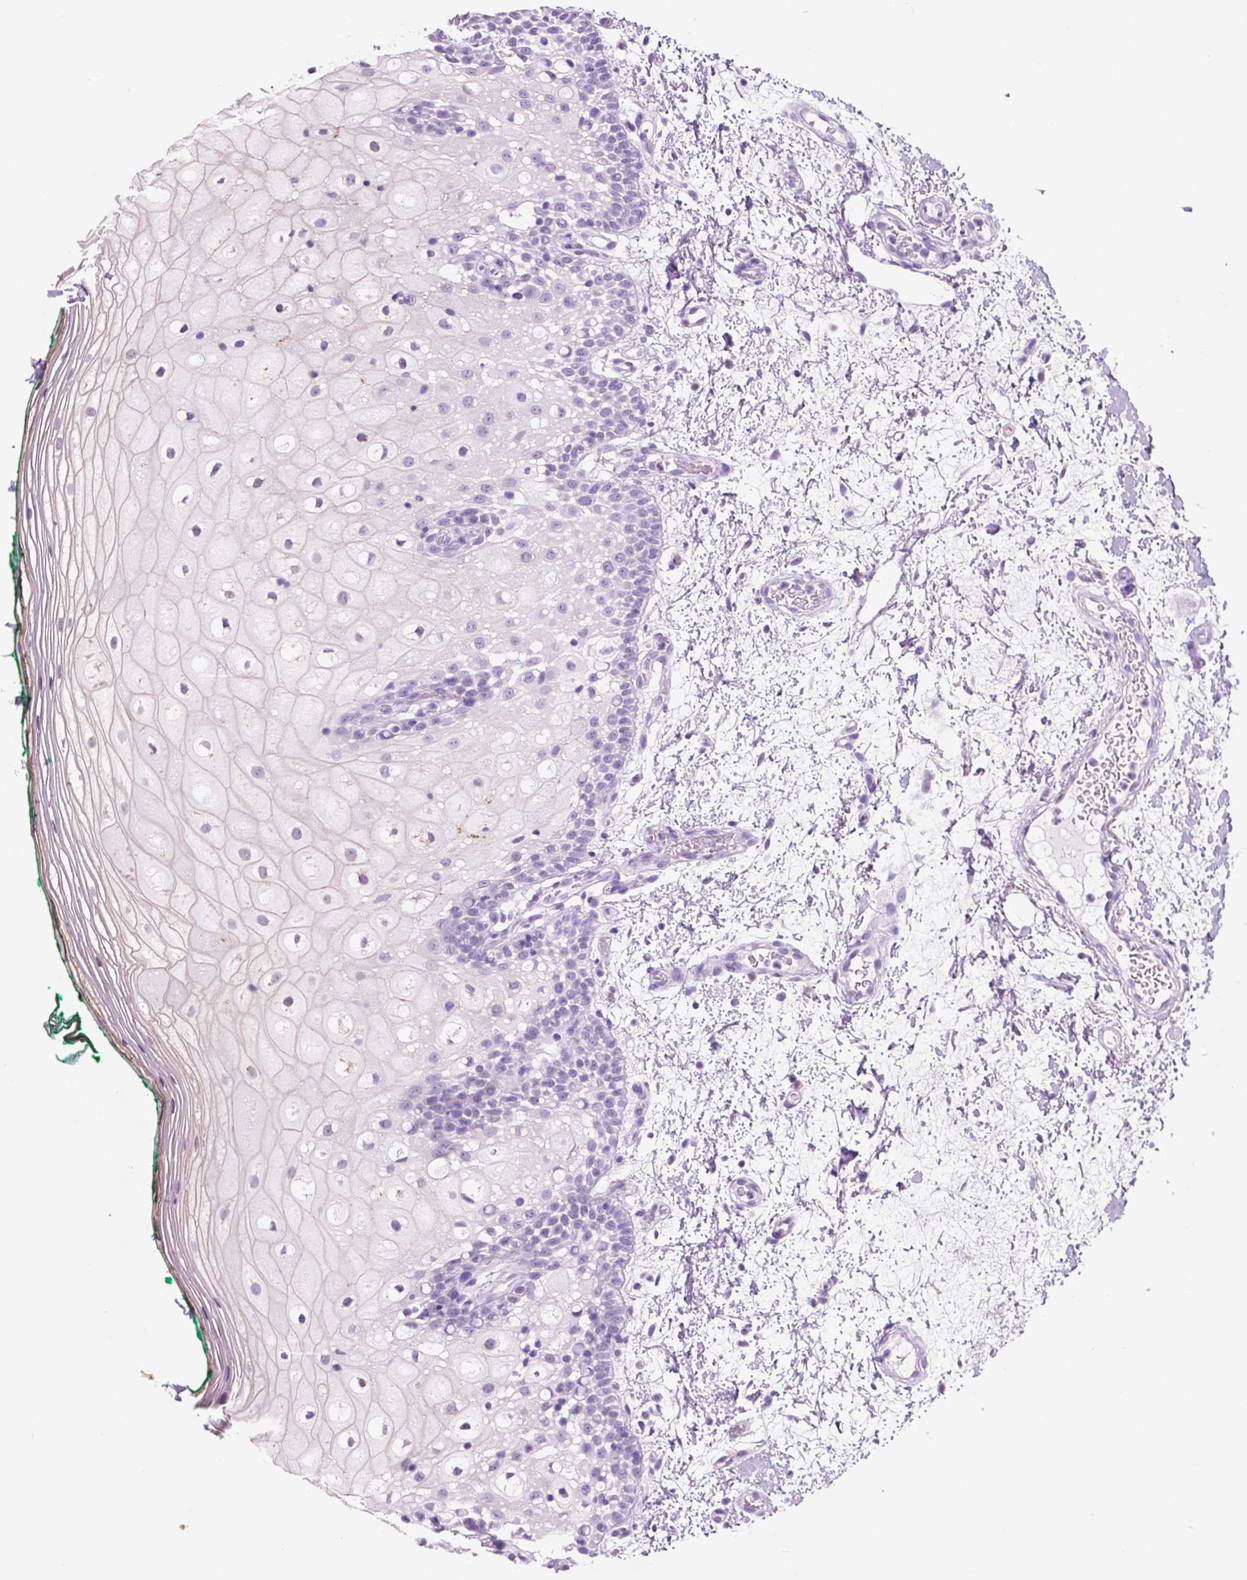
{"staining": {"intensity": "negative", "quantity": "none", "location": "none"}, "tissue": "oral mucosa", "cell_type": "Squamous epithelial cells", "image_type": "normal", "snomed": [{"axis": "morphology", "description": "Normal tissue, NOS"}, {"axis": "topography", "description": "Oral tissue"}], "caption": "Image shows no protein staining in squamous epithelial cells of normal oral mucosa. (DAB immunohistochemistry with hematoxylin counter stain).", "gene": "CUZD1", "patient": {"sex": "female", "age": 83}}